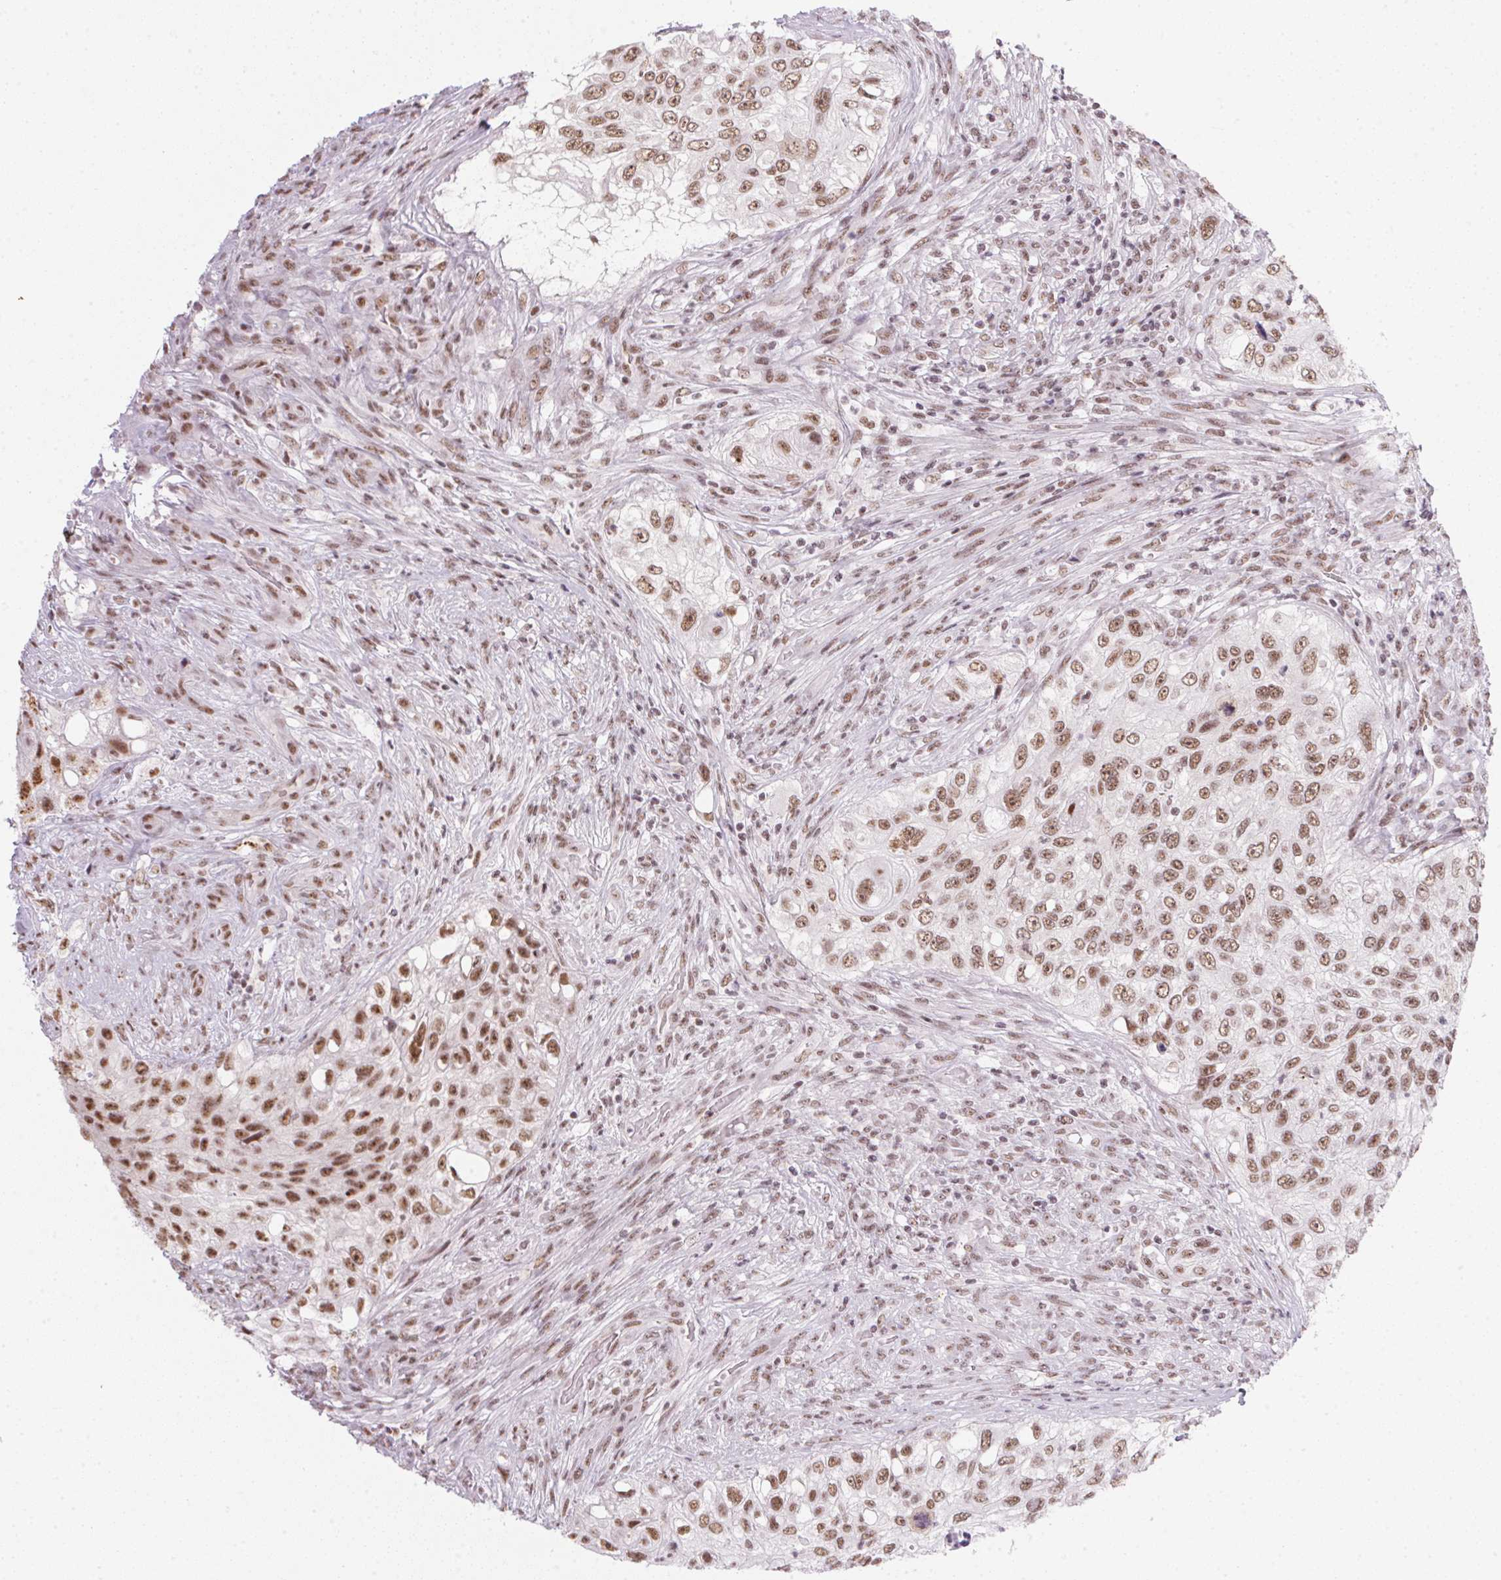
{"staining": {"intensity": "moderate", "quantity": ">75%", "location": "nuclear"}, "tissue": "urothelial cancer", "cell_type": "Tumor cells", "image_type": "cancer", "snomed": [{"axis": "morphology", "description": "Urothelial carcinoma, High grade"}, {"axis": "topography", "description": "Urinary bladder"}], "caption": "Immunohistochemistry (IHC) photomicrograph of neoplastic tissue: urothelial cancer stained using immunohistochemistry shows medium levels of moderate protein expression localized specifically in the nuclear of tumor cells, appearing as a nuclear brown color.", "gene": "SRSF7", "patient": {"sex": "female", "age": 60}}